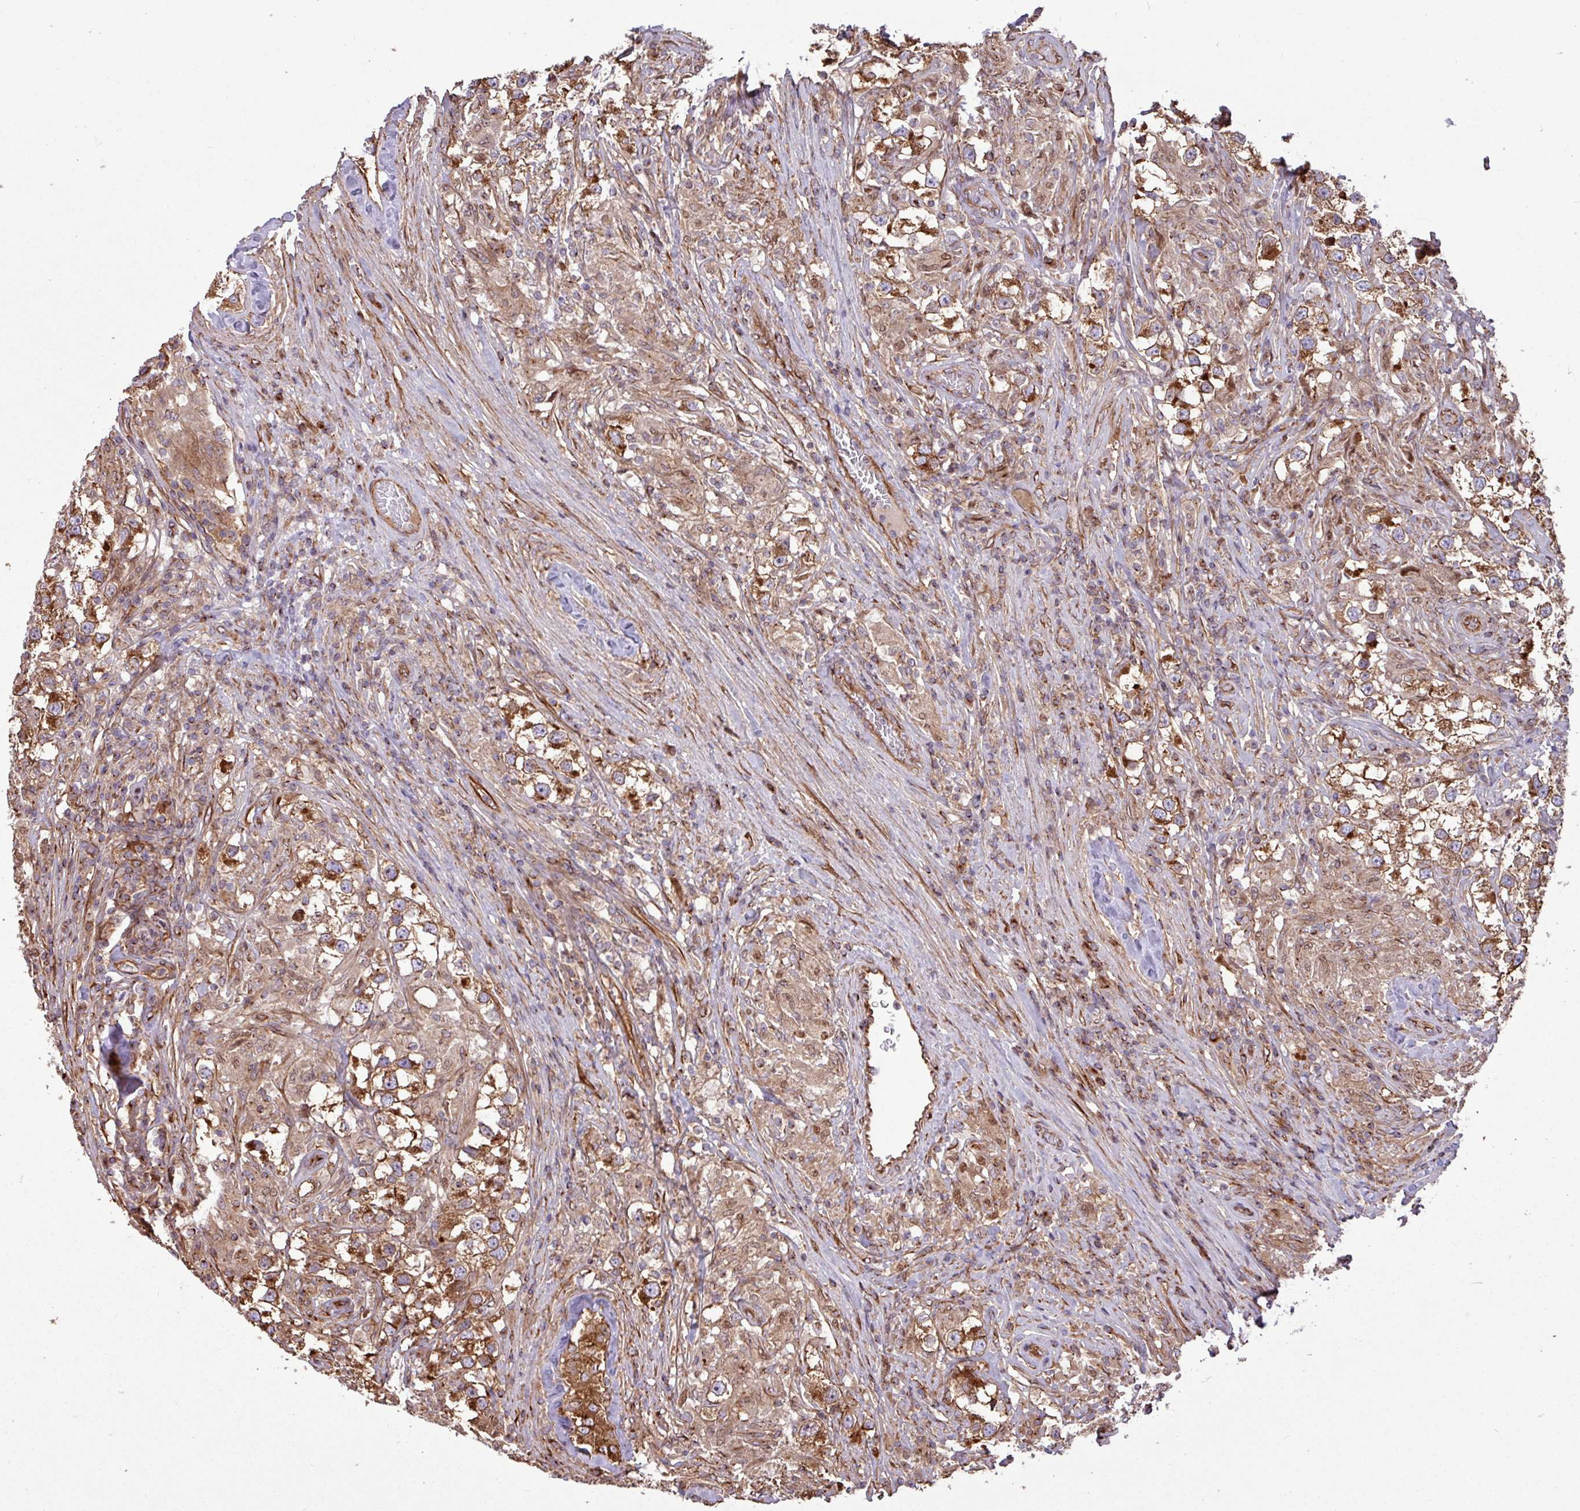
{"staining": {"intensity": "strong", "quantity": ">75%", "location": "cytoplasmic/membranous"}, "tissue": "testis cancer", "cell_type": "Tumor cells", "image_type": "cancer", "snomed": [{"axis": "morphology", "description": "Seminoma, NOS"}, {"axis": "topography", "description": "Testis"}], "caption": "The micrograph displays staining of seminoma (testis), revealing strong cytoplasmic/membranous protein positivity (brown color) within tumor cells.", "gene": "ZNF300", "patient": {"sex": "male", "age": 46}}